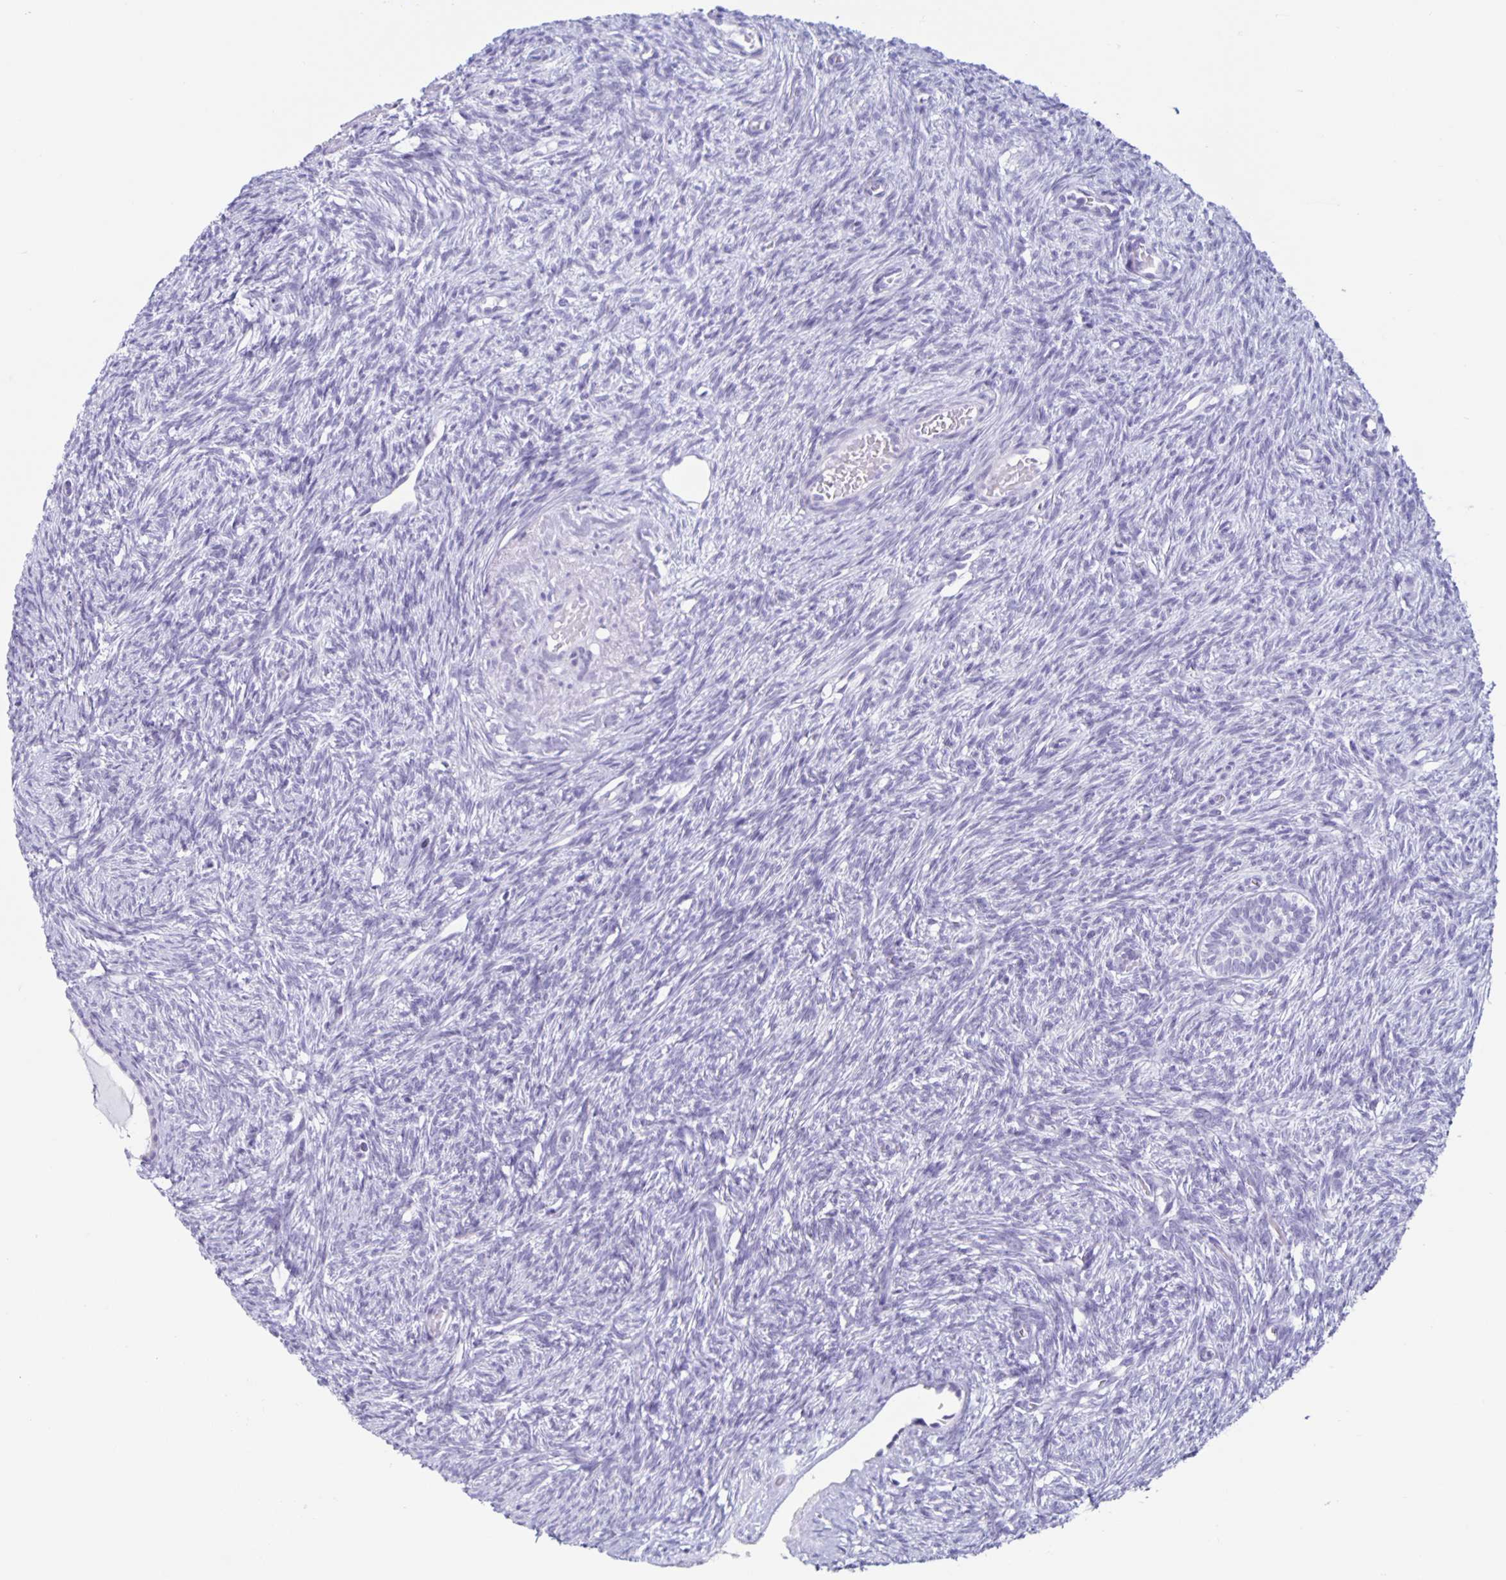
{"staining": {"intensity": "negative", "quantity": "none", "location": "none"}, "tissue": "ovary", "cell_type": "Follicle cells", "image_type": "normal", "snomed": [{"axis": "morphology", "description": "Normal tissue, NOS"}, {"axis": "topography", "description": "Ovary"}], "caption": "The micrograph demonstrates no significant positivity in follicle cells of ovary. Brightfield microscopy of immunohistochemistry stained with DAB (brown) and hematoxylin (blue), captured at high magnification.", "gene": "CT45A10", "patient": {"sex": "female", "age": 33}}